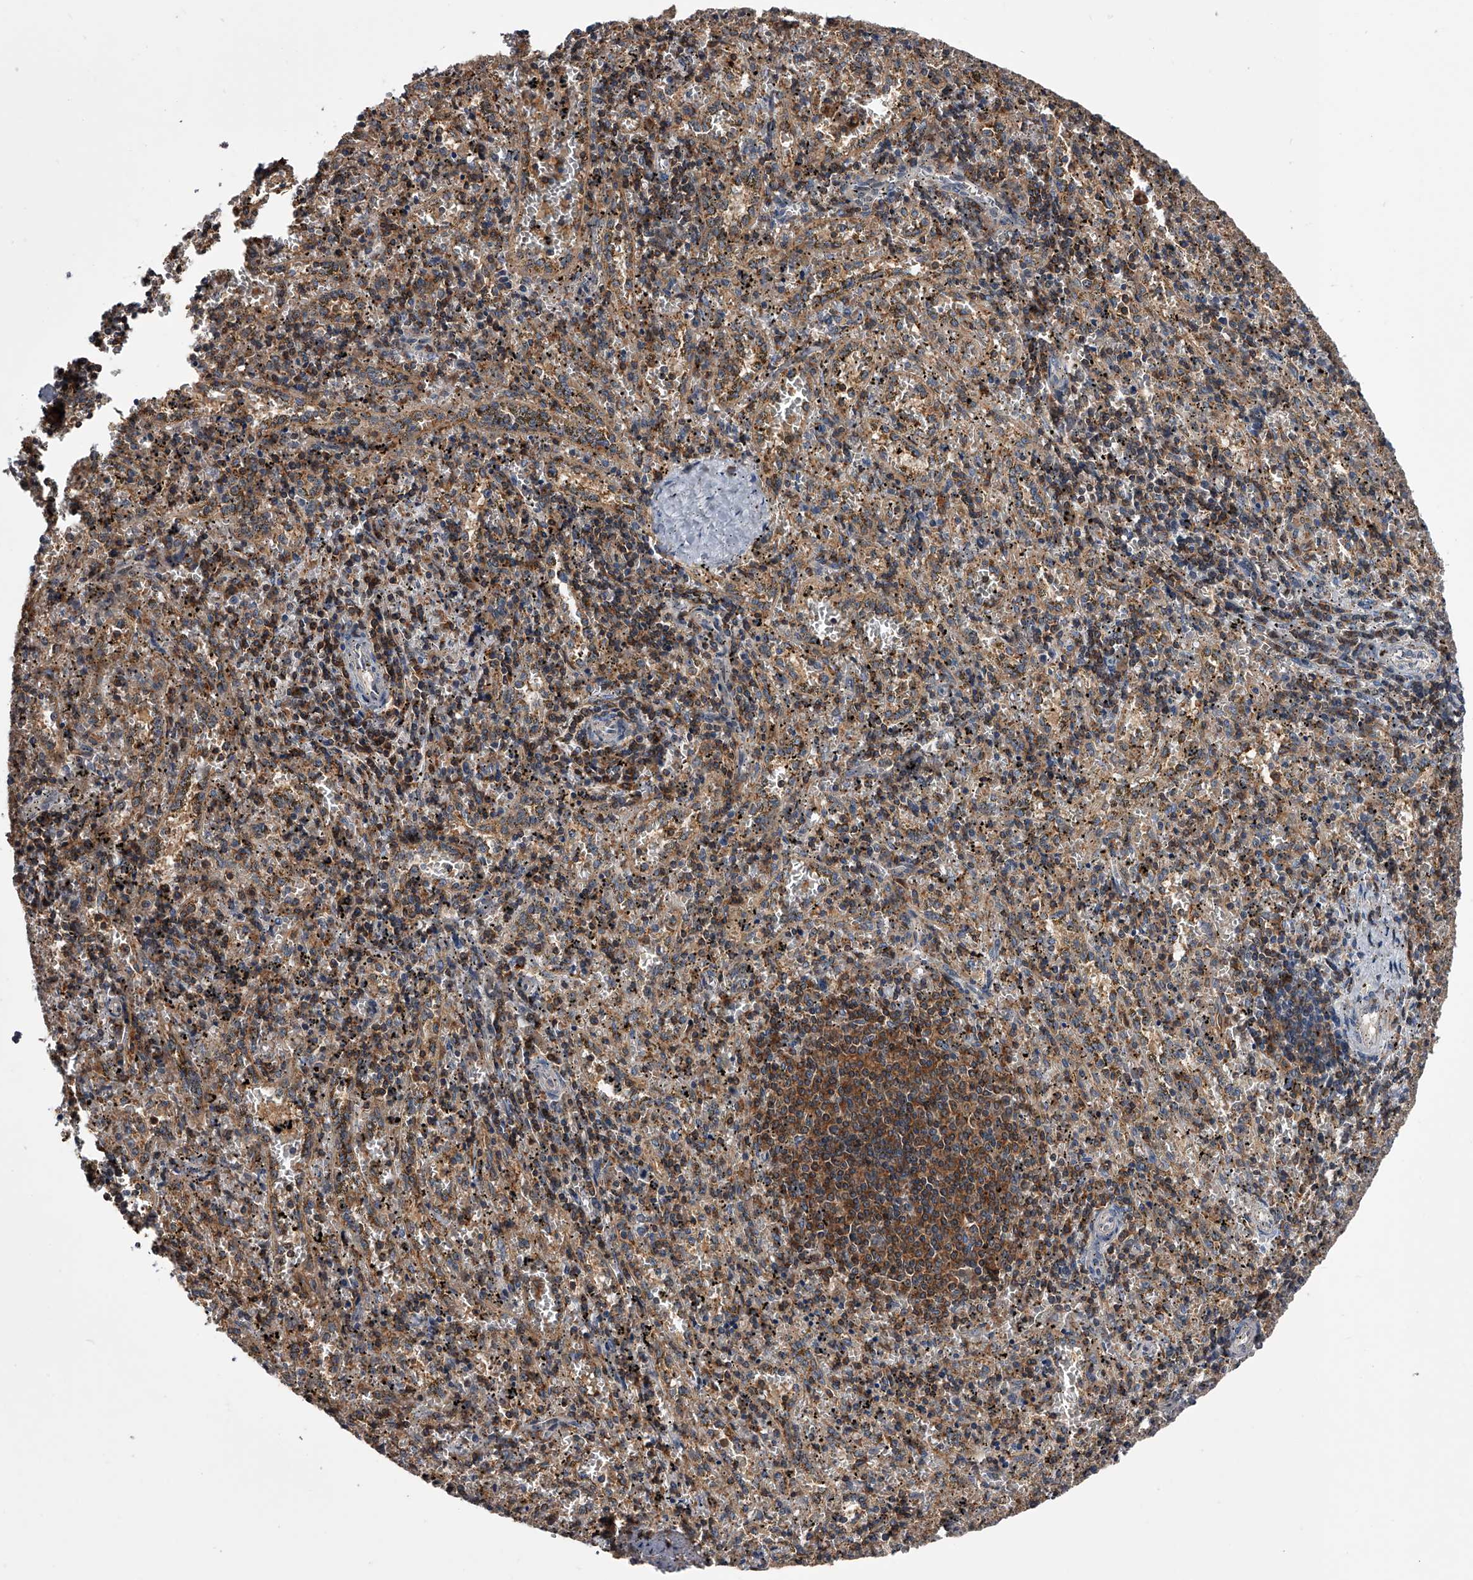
{"staining": {"intensity": "moderate", "quantity": "25%-75%", "location": "cytoplasmic/membranous"}, "tissue": "spleen", "cell_type": "Cells in red pulp", "image_type": "normal", "snomed": [{"axis": "morphology", "description": "Normal tissue, NOS"}, {"axis": "topography", "description": "Spleen"}], "caption": "IHC of normal spleen demonstrates medium levels of moderate cytoplasmic/membranous staining in approximately 25%-75% of cells in red pulp.", "gene": "PAN3", "patient": {"sex": "male", "age": 11}}